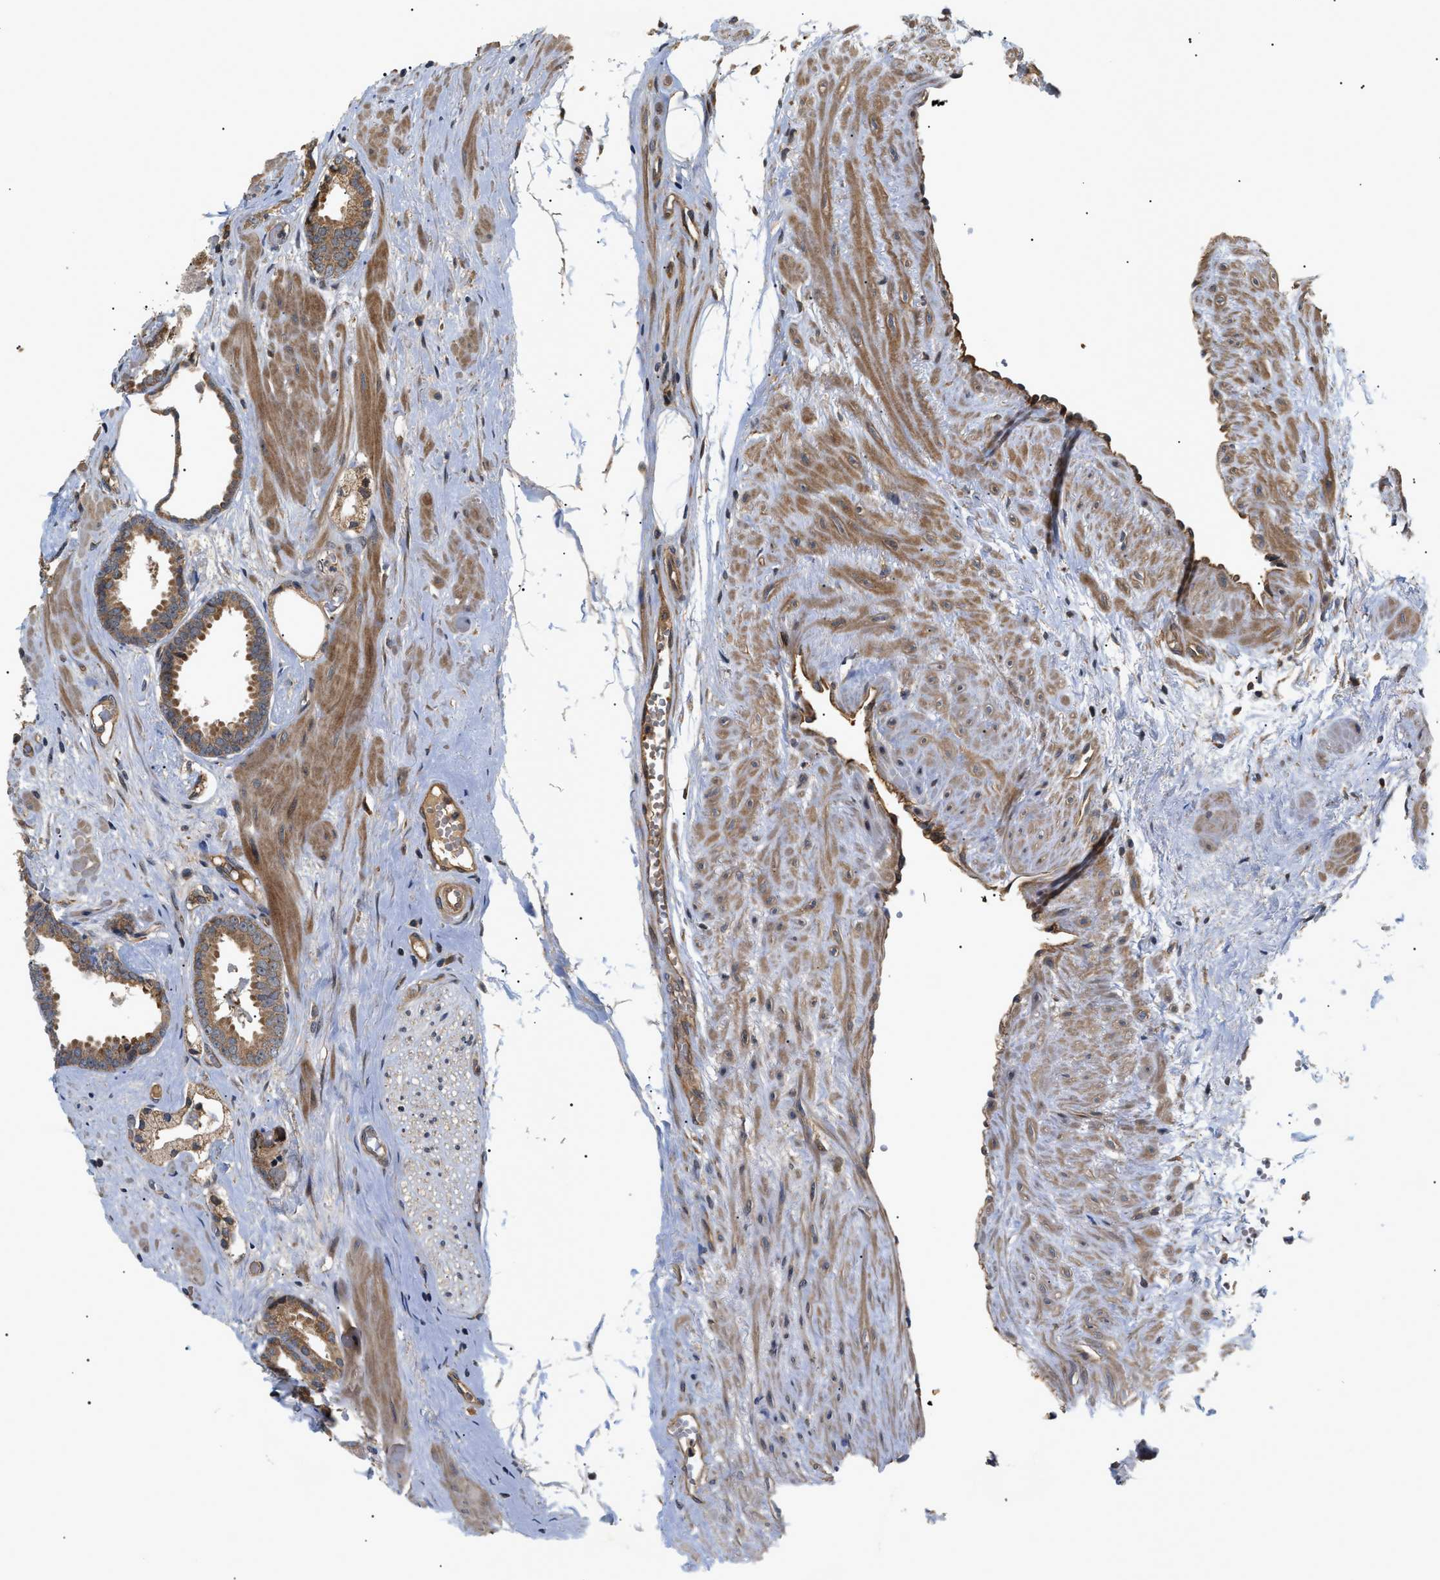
{"staining": {"intensity": "moderate", "quantity": ">75%", "location": "cytoplasmic/membranous"}, "tissue": "prostate cancer", "cell_type": "Tumor cells", "image_type": "cancer", "snomed": [{"axis": "morphology", "description": "Adenocarcinoma, Low grade"}, {"axis": "topography", "description": "Prostate"}], "caption": "Prostate cancer was stained to show a protein in brown. There is medium levels of moderate cytoplasmic/membranous positivity in about >75% of tumor cells. (DAB IHC, brown staining for protein, blue staining for nuclei).", "gene": "ASTL", "patient": {"sex": "male", "age": 53}}